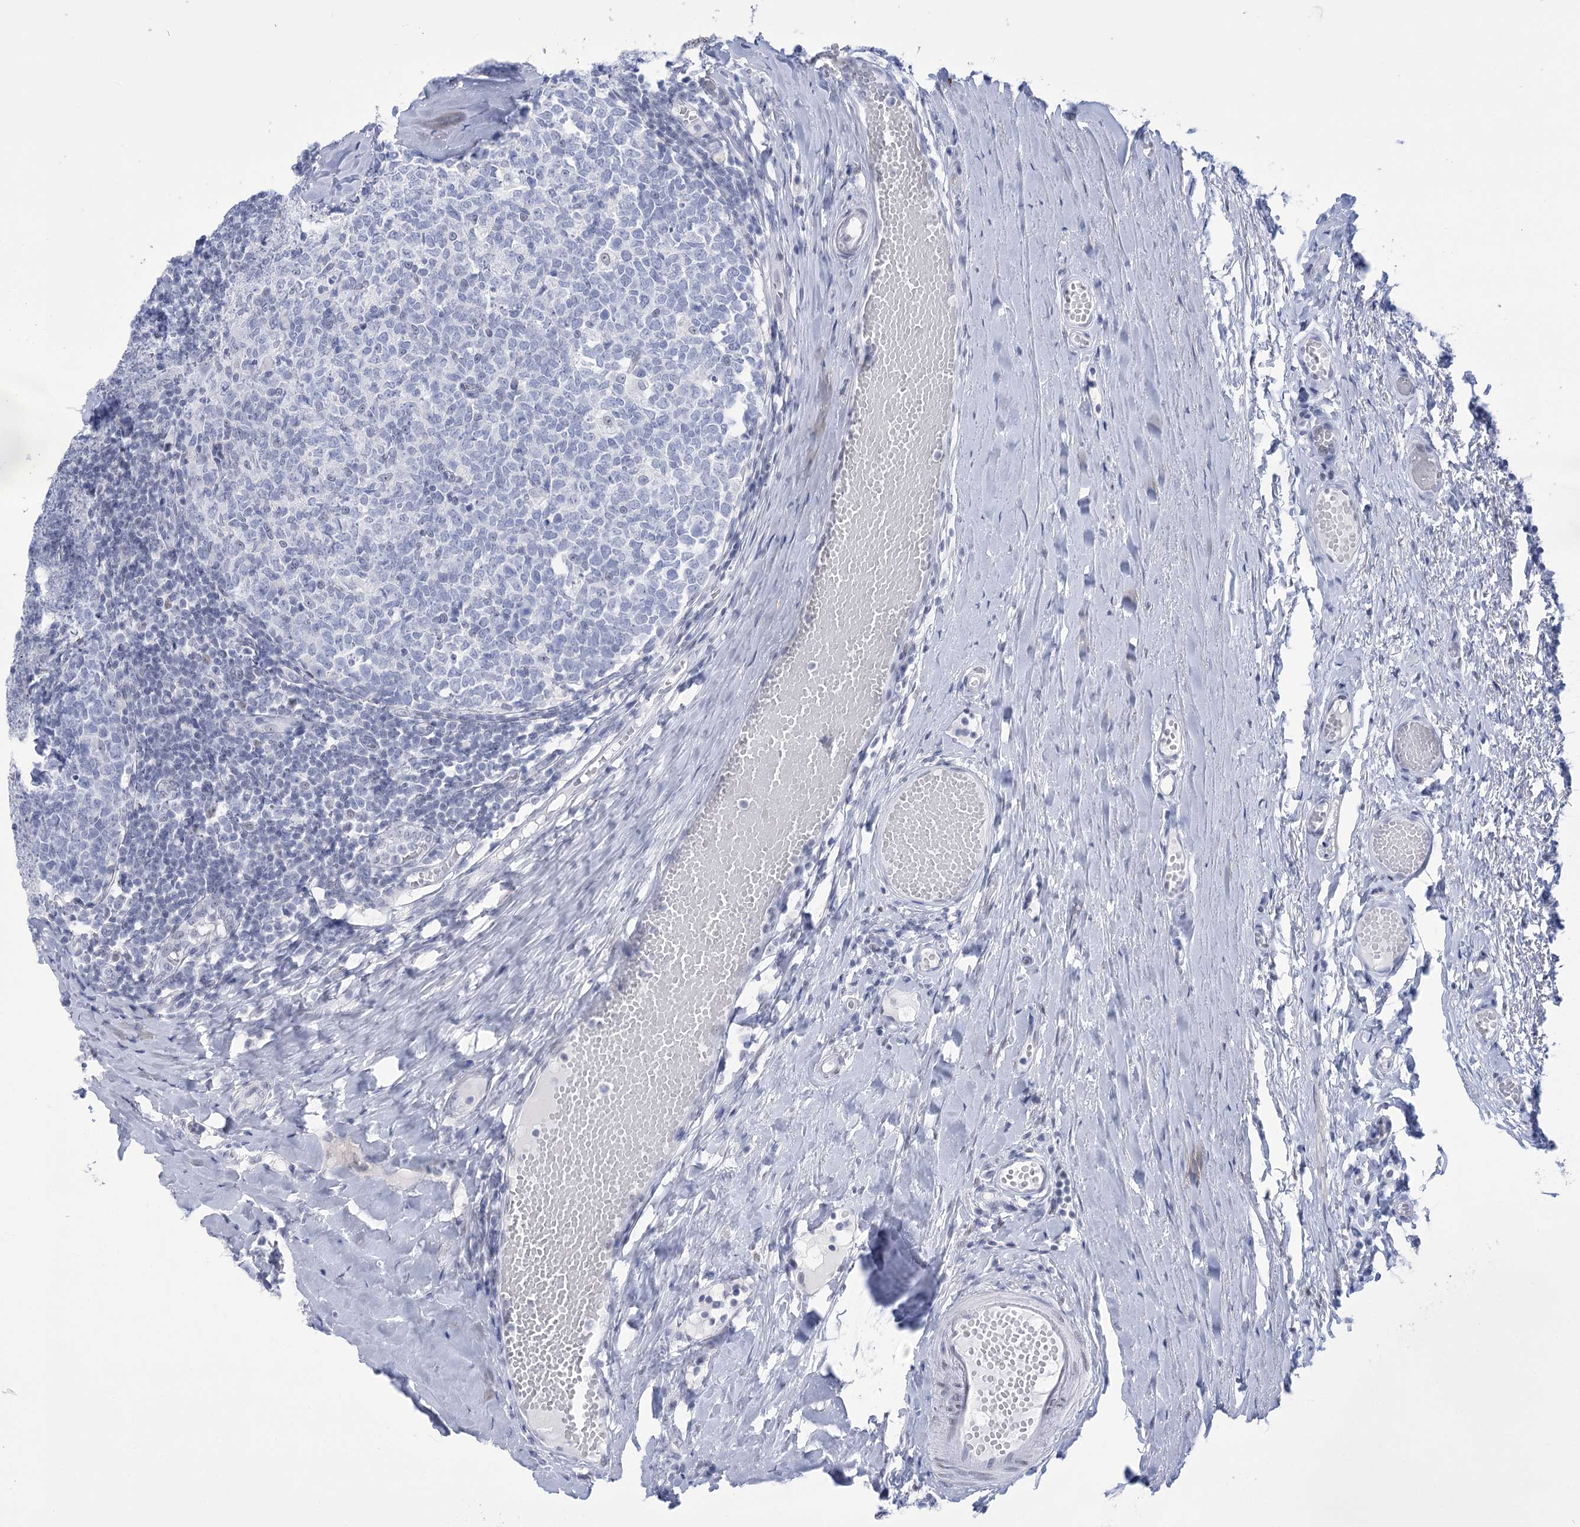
{"staining": {"intensity": "negative", "quantity": "none", "location": "none"}, "tissue": "tonsil", "cell_type": "Germinal center cells", "image_type": "normal", "snomed": [{"axis": "morphology", "description": "Normal tissue, NOS"}, {"axis": "topography", "description": "Tonsil"}], "caption": "Photomicrograph shows no significant protein expression in germinal center cells of unremarkable tonsil.", "gene": "HORMAD1", "patient": {"sex": "female", "age": 19}}